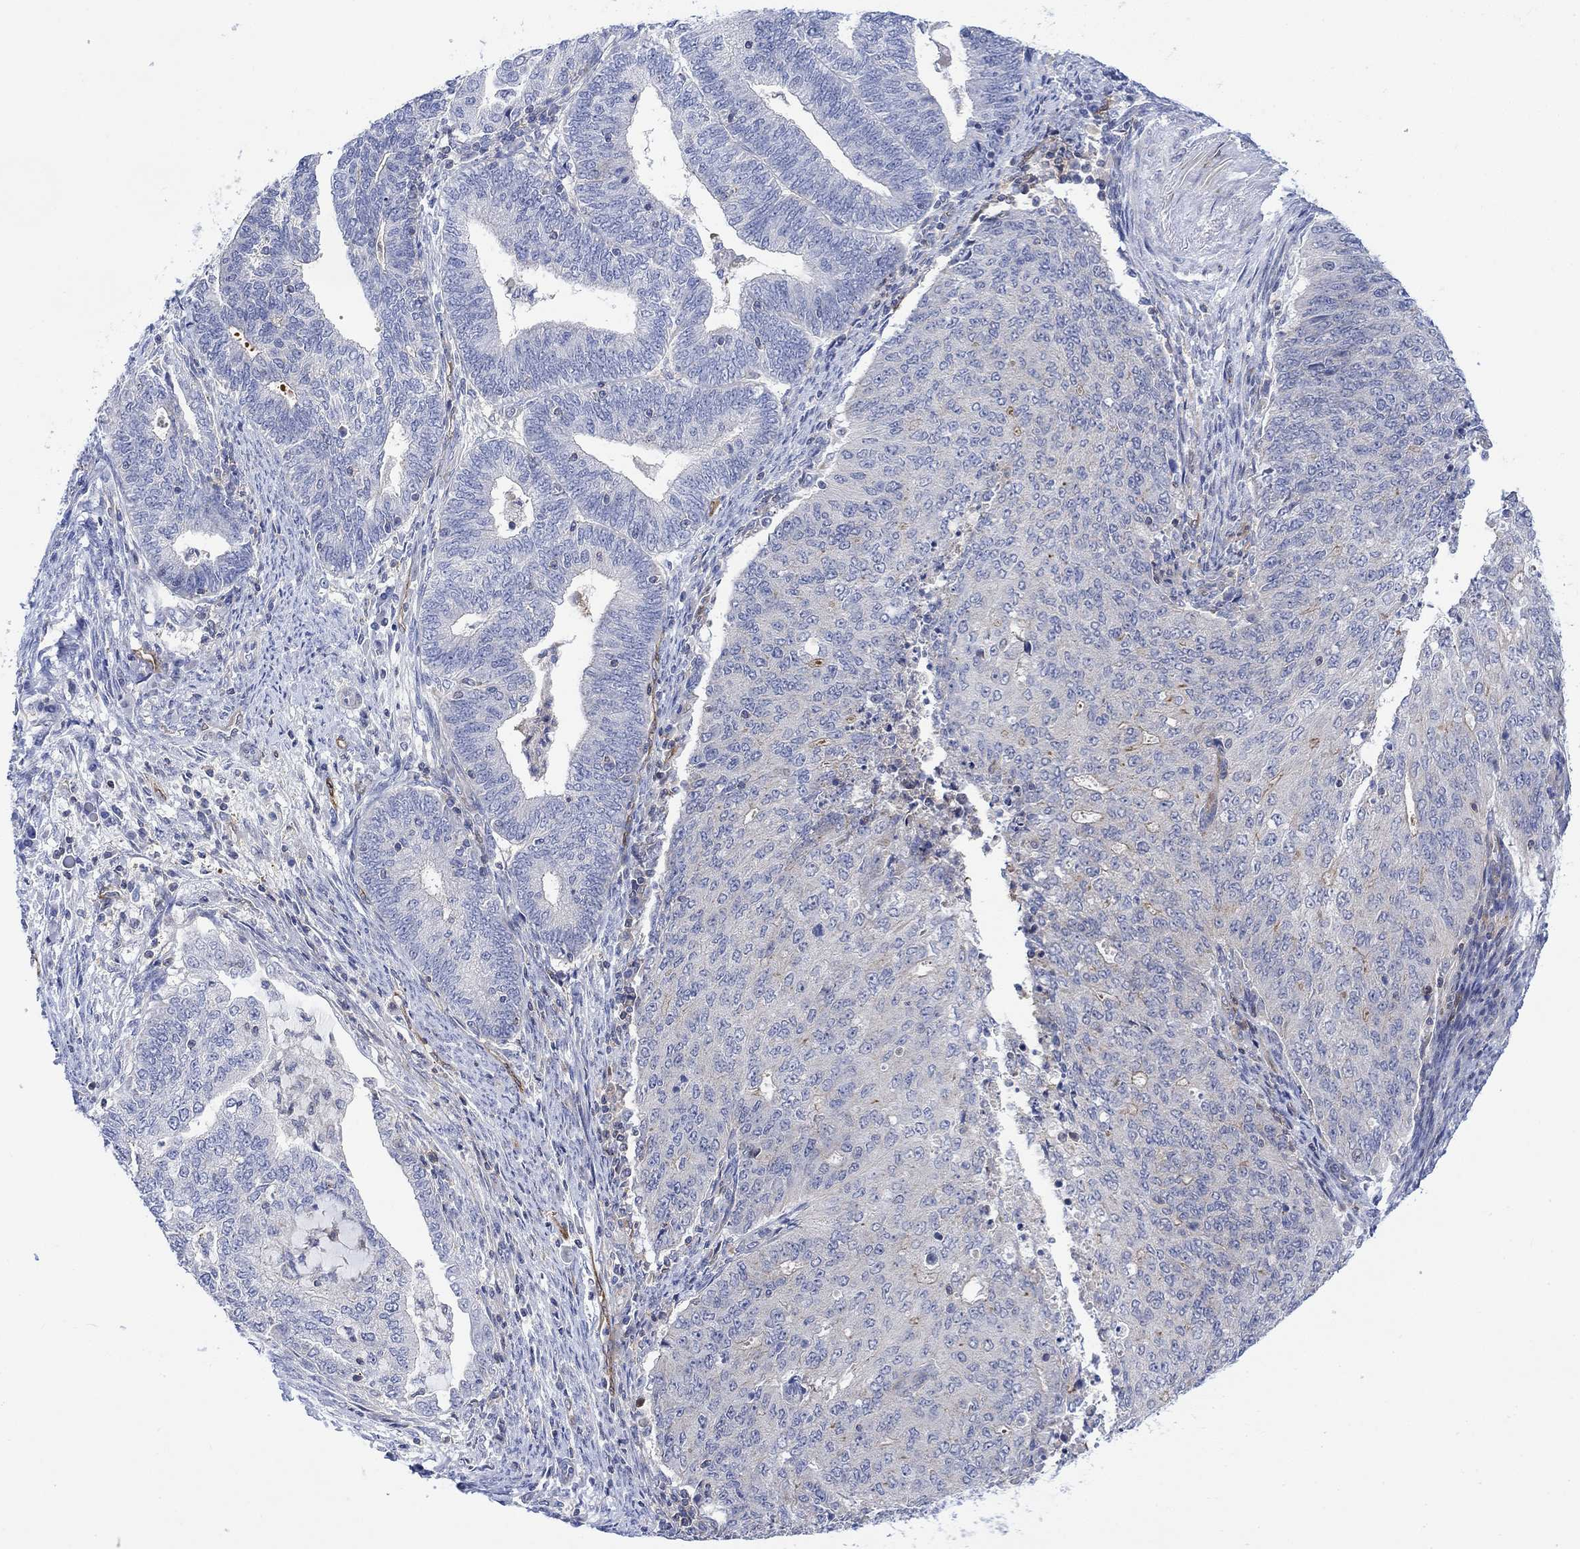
{"staining": {"intensity": "negative", "quantity": "none", "location": "none"}, "tissue": "endometrial cancer", "cell_type": "Tumor cells", "image_type": "cancer", "snomed": [{"axis": "morphology", "description": "Adenocarcinoma, NOS"}, {"axis": "topography", "description": "Endometrium"}], "caption": "There is no significant positivity in tumor cells of endometrial cancer.", "gene": "ARSK", "patient": {"sex": "female", "age": 82}}